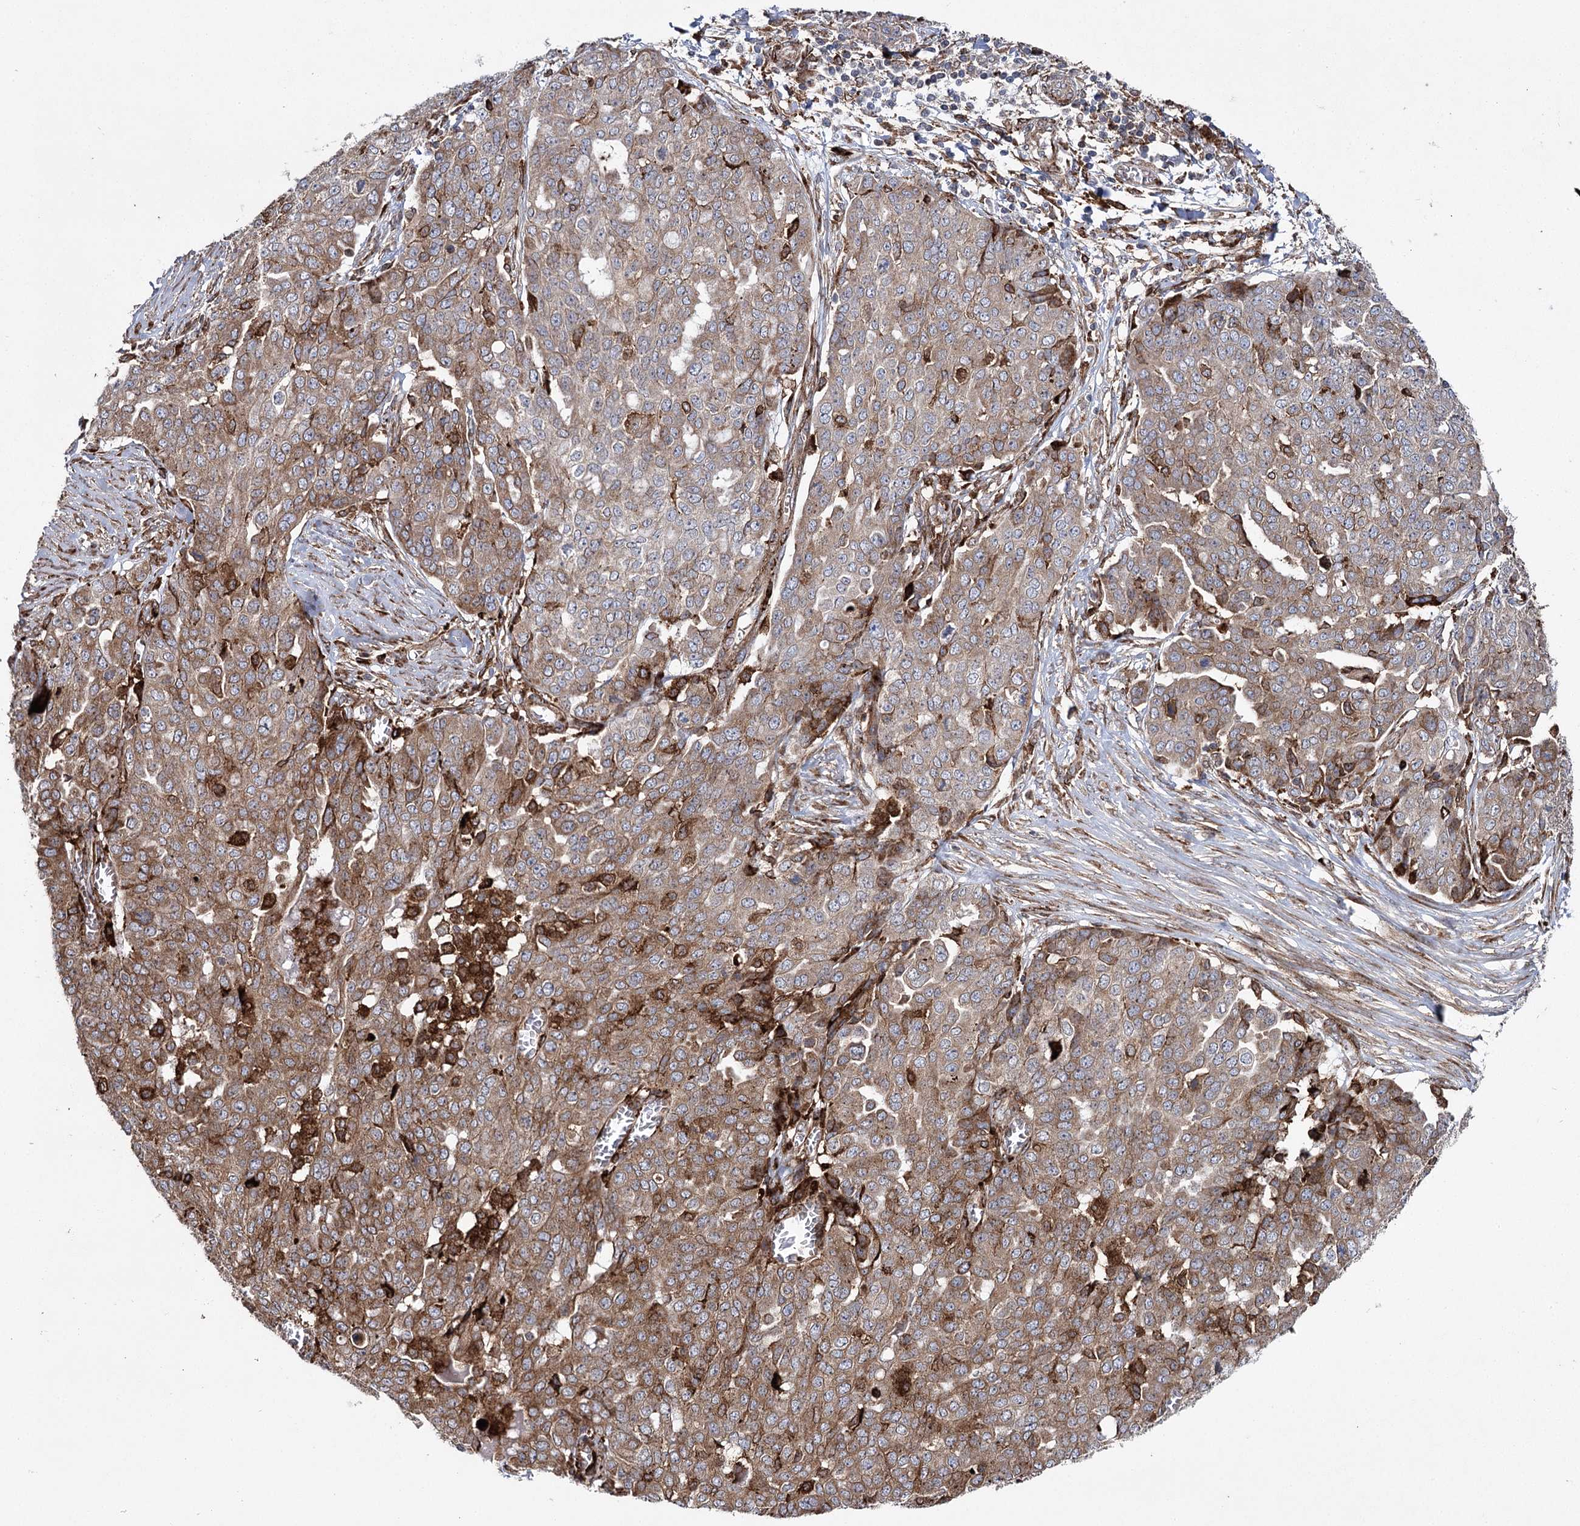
{"staining": {"intensity": "moderate", "quantity": ">75%", "location": "cytoplasmic/membranous"}, "tissue": "ovarian cancer", "cell_type": "Tumor cells", "image_type": "cancer", "snomed": [{"axis": "morphology", "description": "Cystadenocarcinoma, serous, NOS"}, {"axis": "topography", "description": "Soft tissue"}, {"axis": "topography", "description": "Ovary"}], "caption": "Immunohistochemical staining of human ovarian cancer (serous cystadenocarcinoma) displays medium levels of moderate cytoplasmic/membranous staining in about >75% of tumor cells.", "gene": "DCUN1D4", "patient": {"sex": "female", "age": 57}}